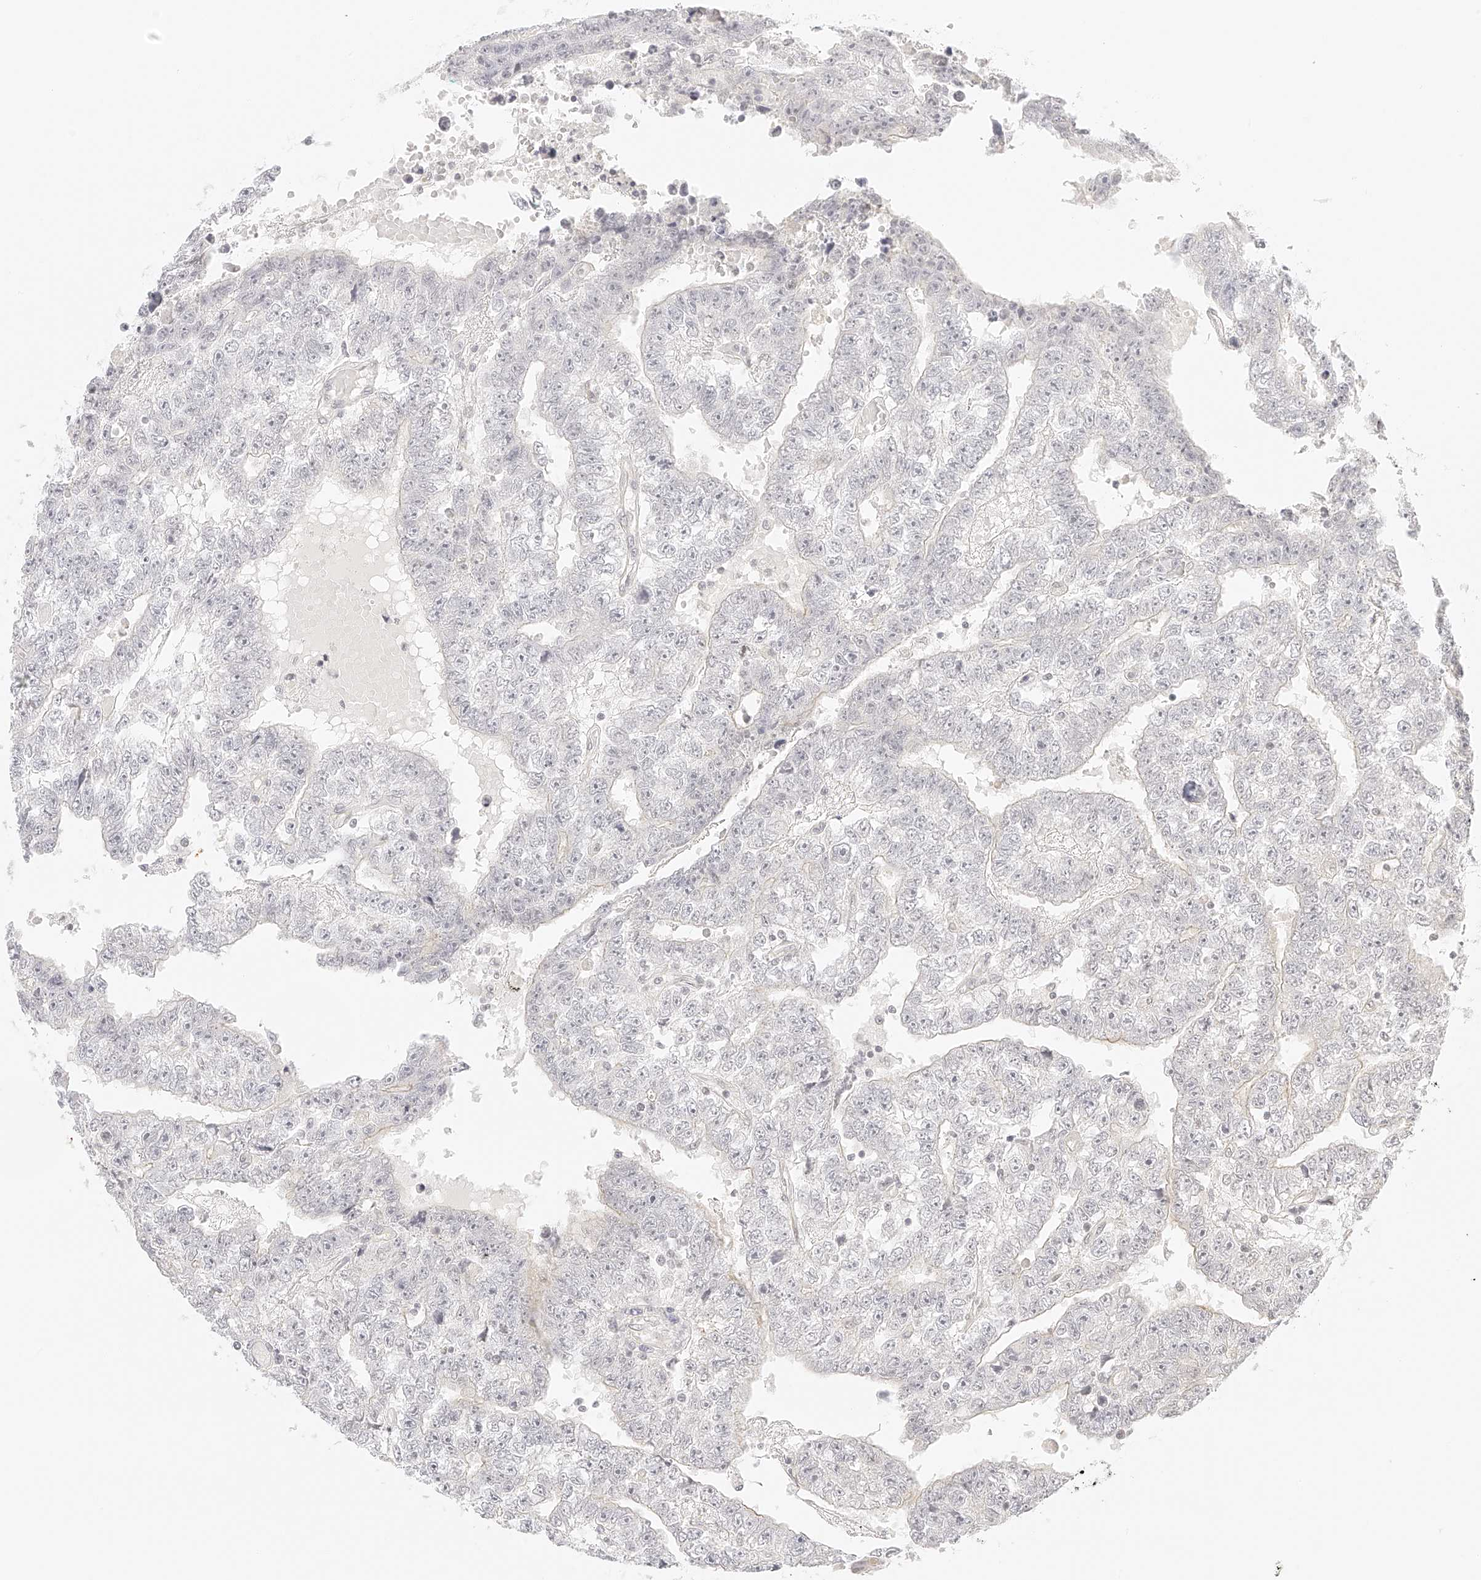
{"staining": {"intensity": "negative", "quantity": "none", "location": "none"}, "tissue": "testis cancer", "cell_type": "Tumor cells", "image_type": "cancer", "snomed": [{"axis": "morphology", "description": "Carcinoma, Embryonal, NOS"}, {"axis": "topography", "description": "Testis"}], "caption": "Micrograph shows no protein positivity in tumor cells of testis cancer (embryonal carcinoma) tissue.", "gene": "ZFP69", "patient": {"sex": "male", "age": 25}}